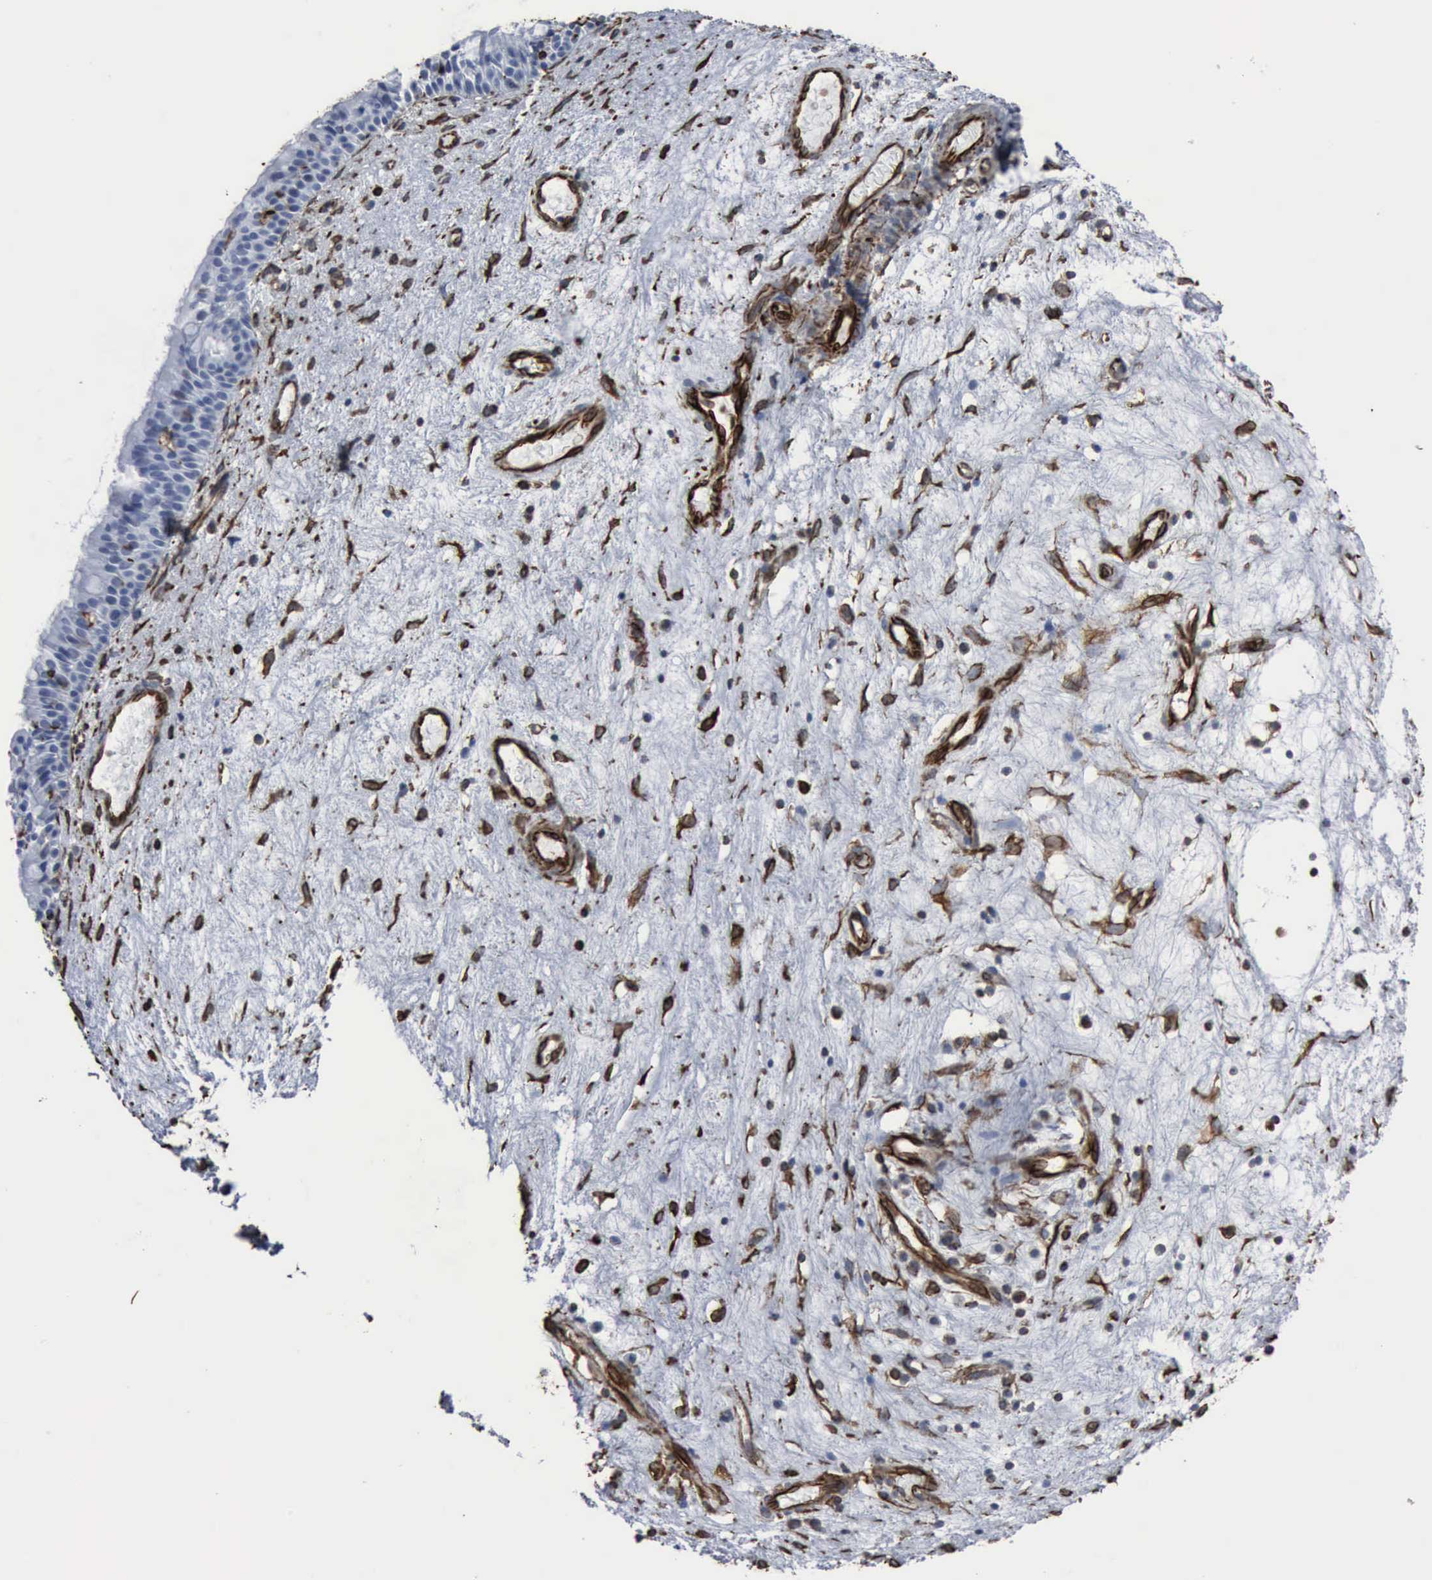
{"staining": {"intensity": "weak", "quantity": "<25%", "location": "cytoplasmic/membranous,nuclear"}, "tissue": "nasopharynx", "cell_type": "Respiratory epithelial cells", "image_type": "normal", "snomed": [{"axis": "morphology", "description": "Normal tissue, NOS"}, {"axis": "topography", "description": "Nasopharynx"}], "caption": "The image displays no significant staining in respiratory epithelial cells of nasopharynx. Nuclei are stained in blue.", "gene": "CCNE1", "patient": {"sex": "female", "age": 78}}